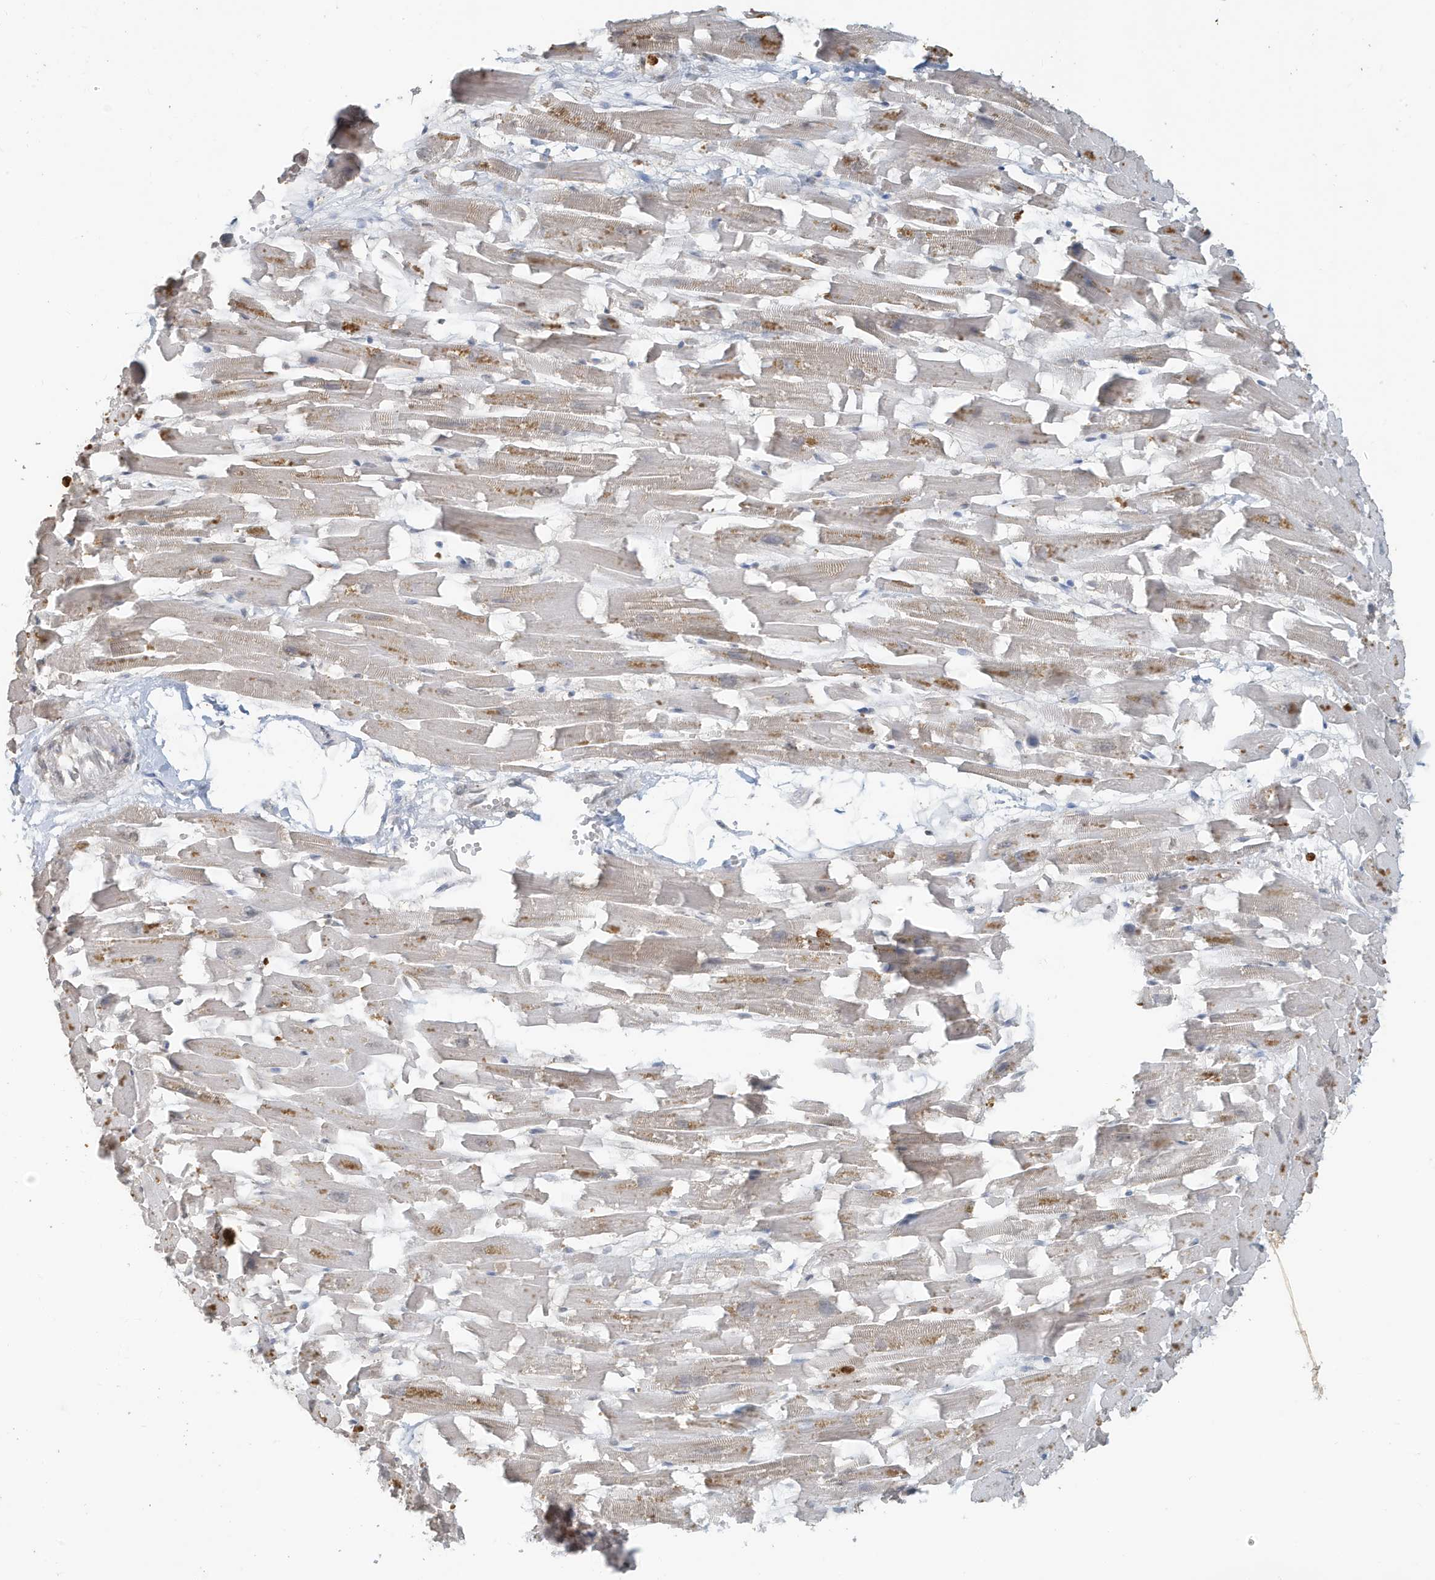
{"staining": {"intensity": "moderate", "quantity": "<25%", "location": "cytoplasmic/membranous"}, "tissue": "heart muscle", "cell_type": "Cardiomyocytes", "image_type": "normal", "snomed": [{"axis": "morphology", "description": "Normal tissue, NOS"}, {"axis": "topography", "description": "Heart"}], "caption": "The micrograph shows a brown stain indicating the presence of a protein in the cytoplasmic/membranous of cardiomyocytes in heart muscle. The protein is stained brown, and the nuclei are stained in blue (DAB (3,3'-diaminobenzidine) IHC with brightfield microscopy, high magnification).", "gene": "DEFA1", "patient": {"sex": "female", "age": 64}}